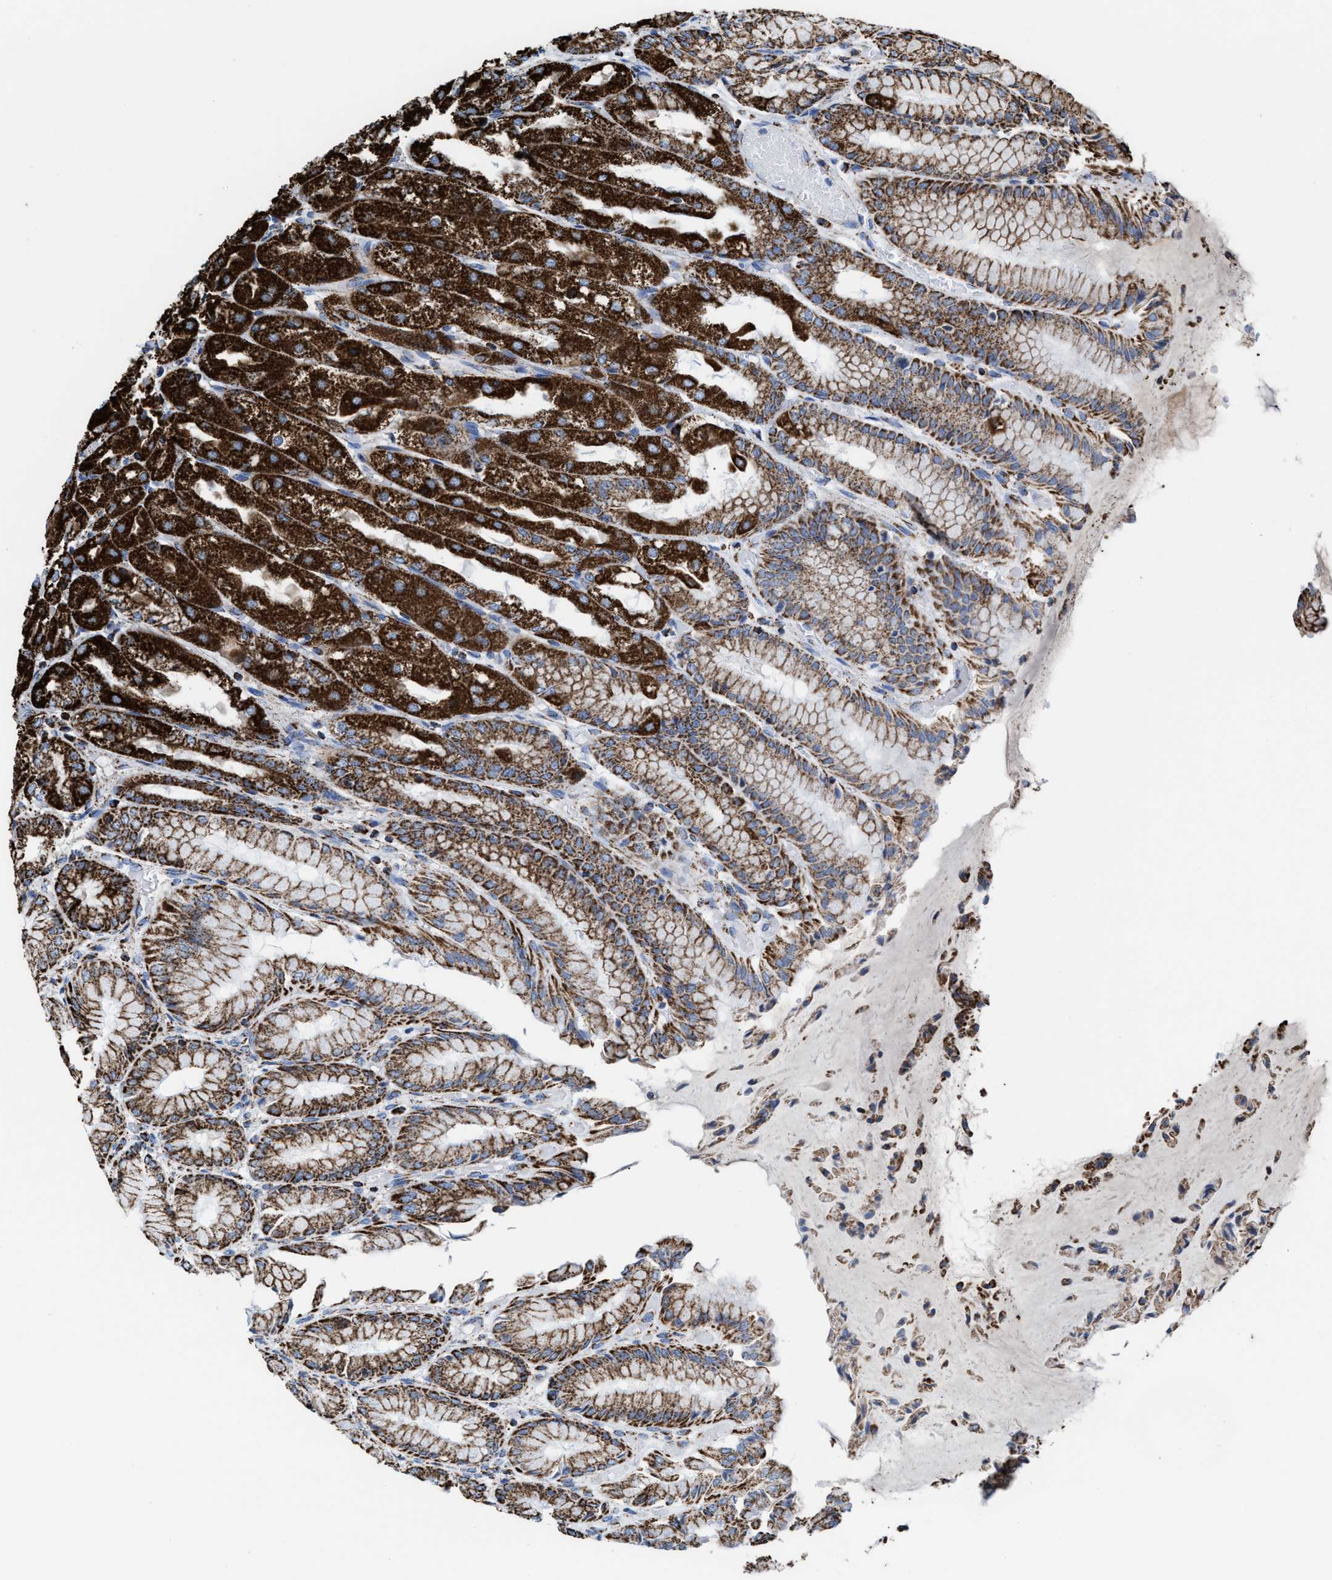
{"staining": {"intensity": "strong", "quantity": ">75%", "location": "cytoplasmic/membranous"}, "tissue": "stomach", "cell_type": "Glandular cells", "image_type": "normal", "snomed": [{"axis": "morphology", "description": "Normal tissue, NOS"}, {"axis": "topography", "description": "Stomach, upper"}], "caption": "A photomicrograph showing strong cytoplasmic/membranous positivity in approximately >75% of glandular cells in normal stomach, as visualized by brown immunohistochemical staining.", "gene": "ECHS1", "patient": {"sex": "male", "age": 72}}